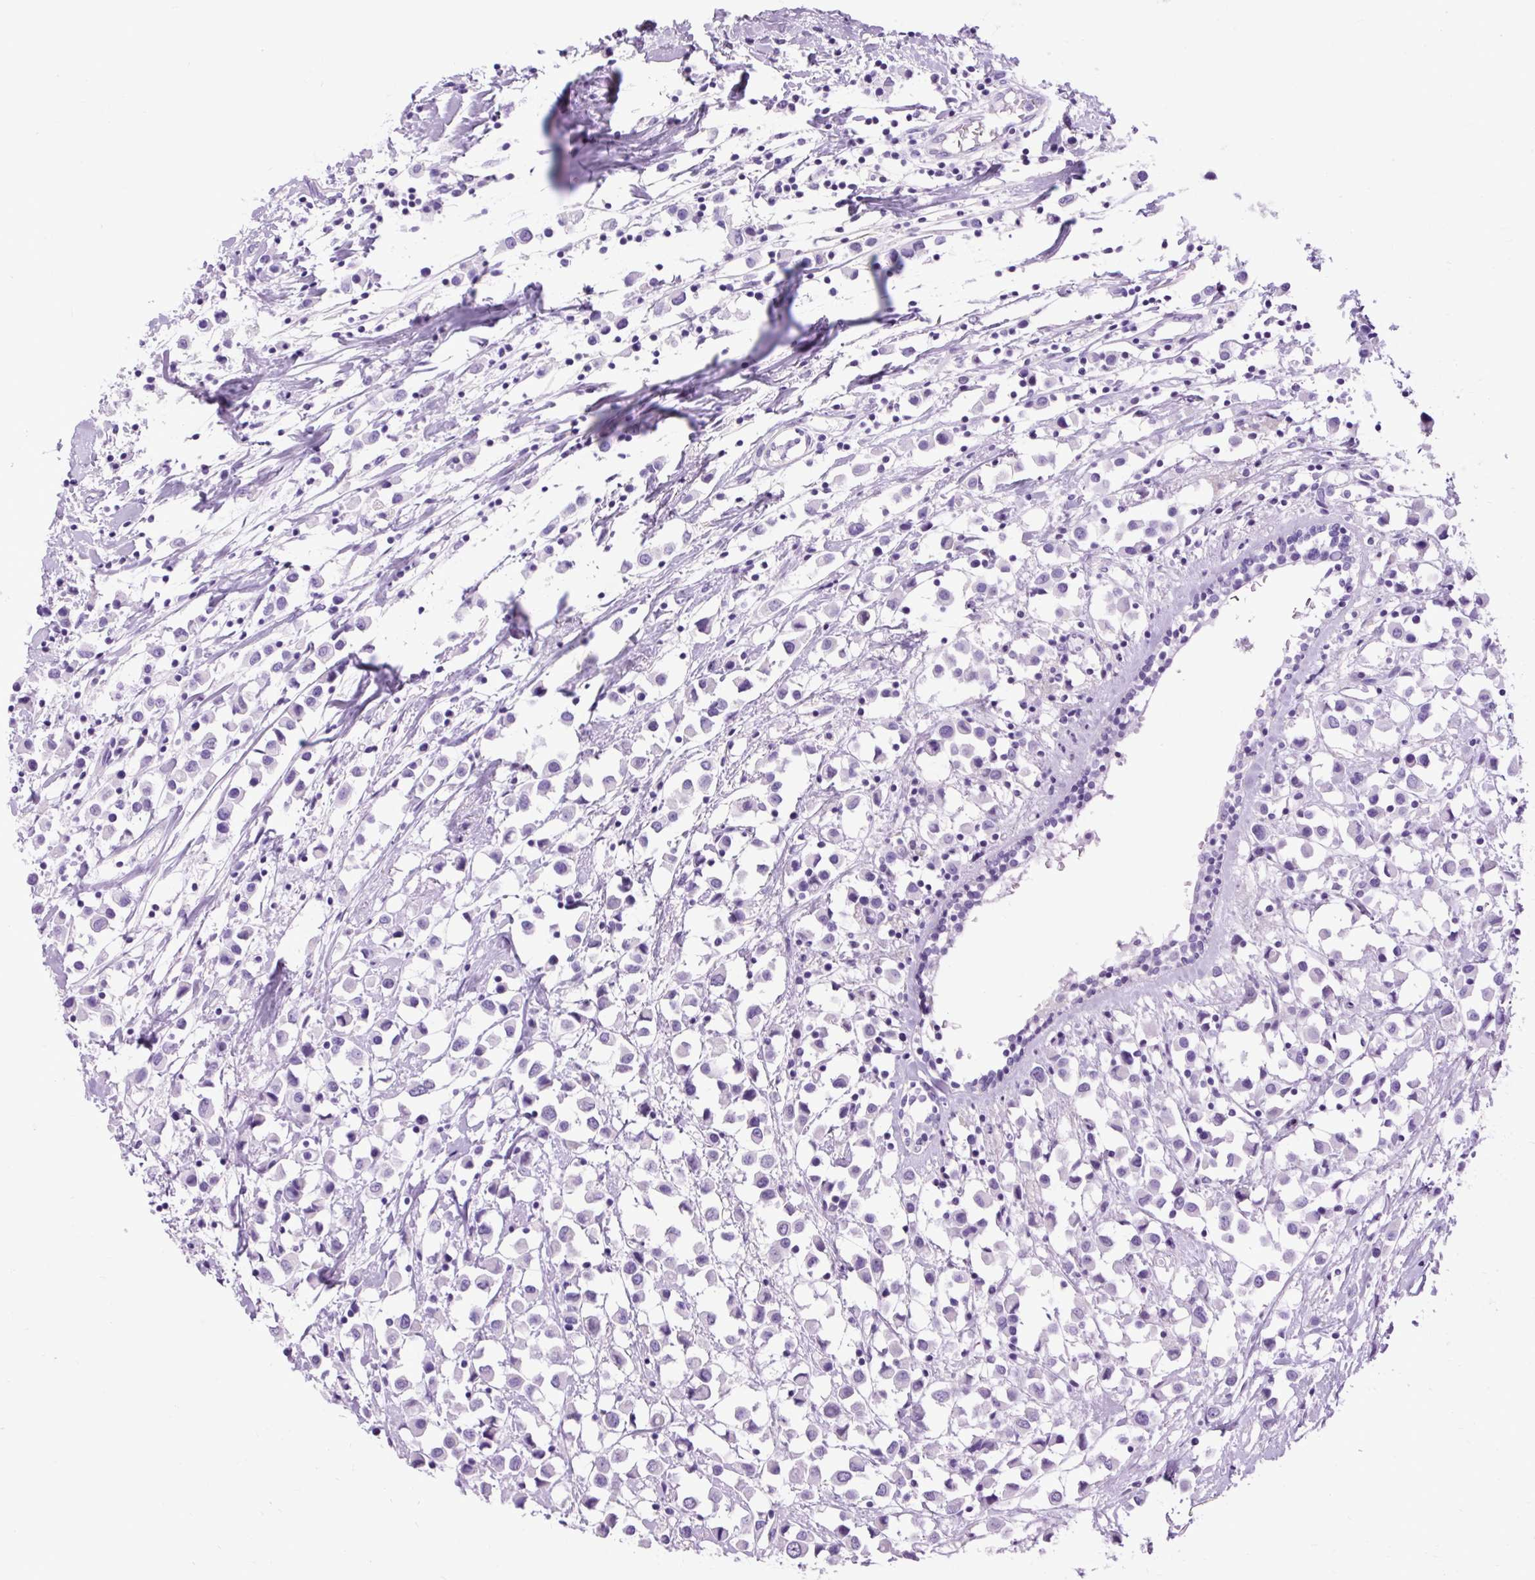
{"staining": {"intensity": "negative", "quantity": "none", "location": "none"}, "tissue": "breast cancer", "cell_type": "Tumor cells", "image_type": "cancer", "snomed": [{"axis": "morphology", "description": "Duct carcinoma"}, {"axis": "topography", "description": "Breast"}], "caption": "Micrograph shows no significant protein staining in tumor cells of breast cancer (invasive ductal carcinoma). The staining was performed using DAB (3,3'-diaminobenzidine) to visualize the protein expression in brown, while the nuclei were stained in blue with hematoxylin (Magnification: 20x).", "gene": "DPP6", "patient": {"sex": "female", "age": 61}}